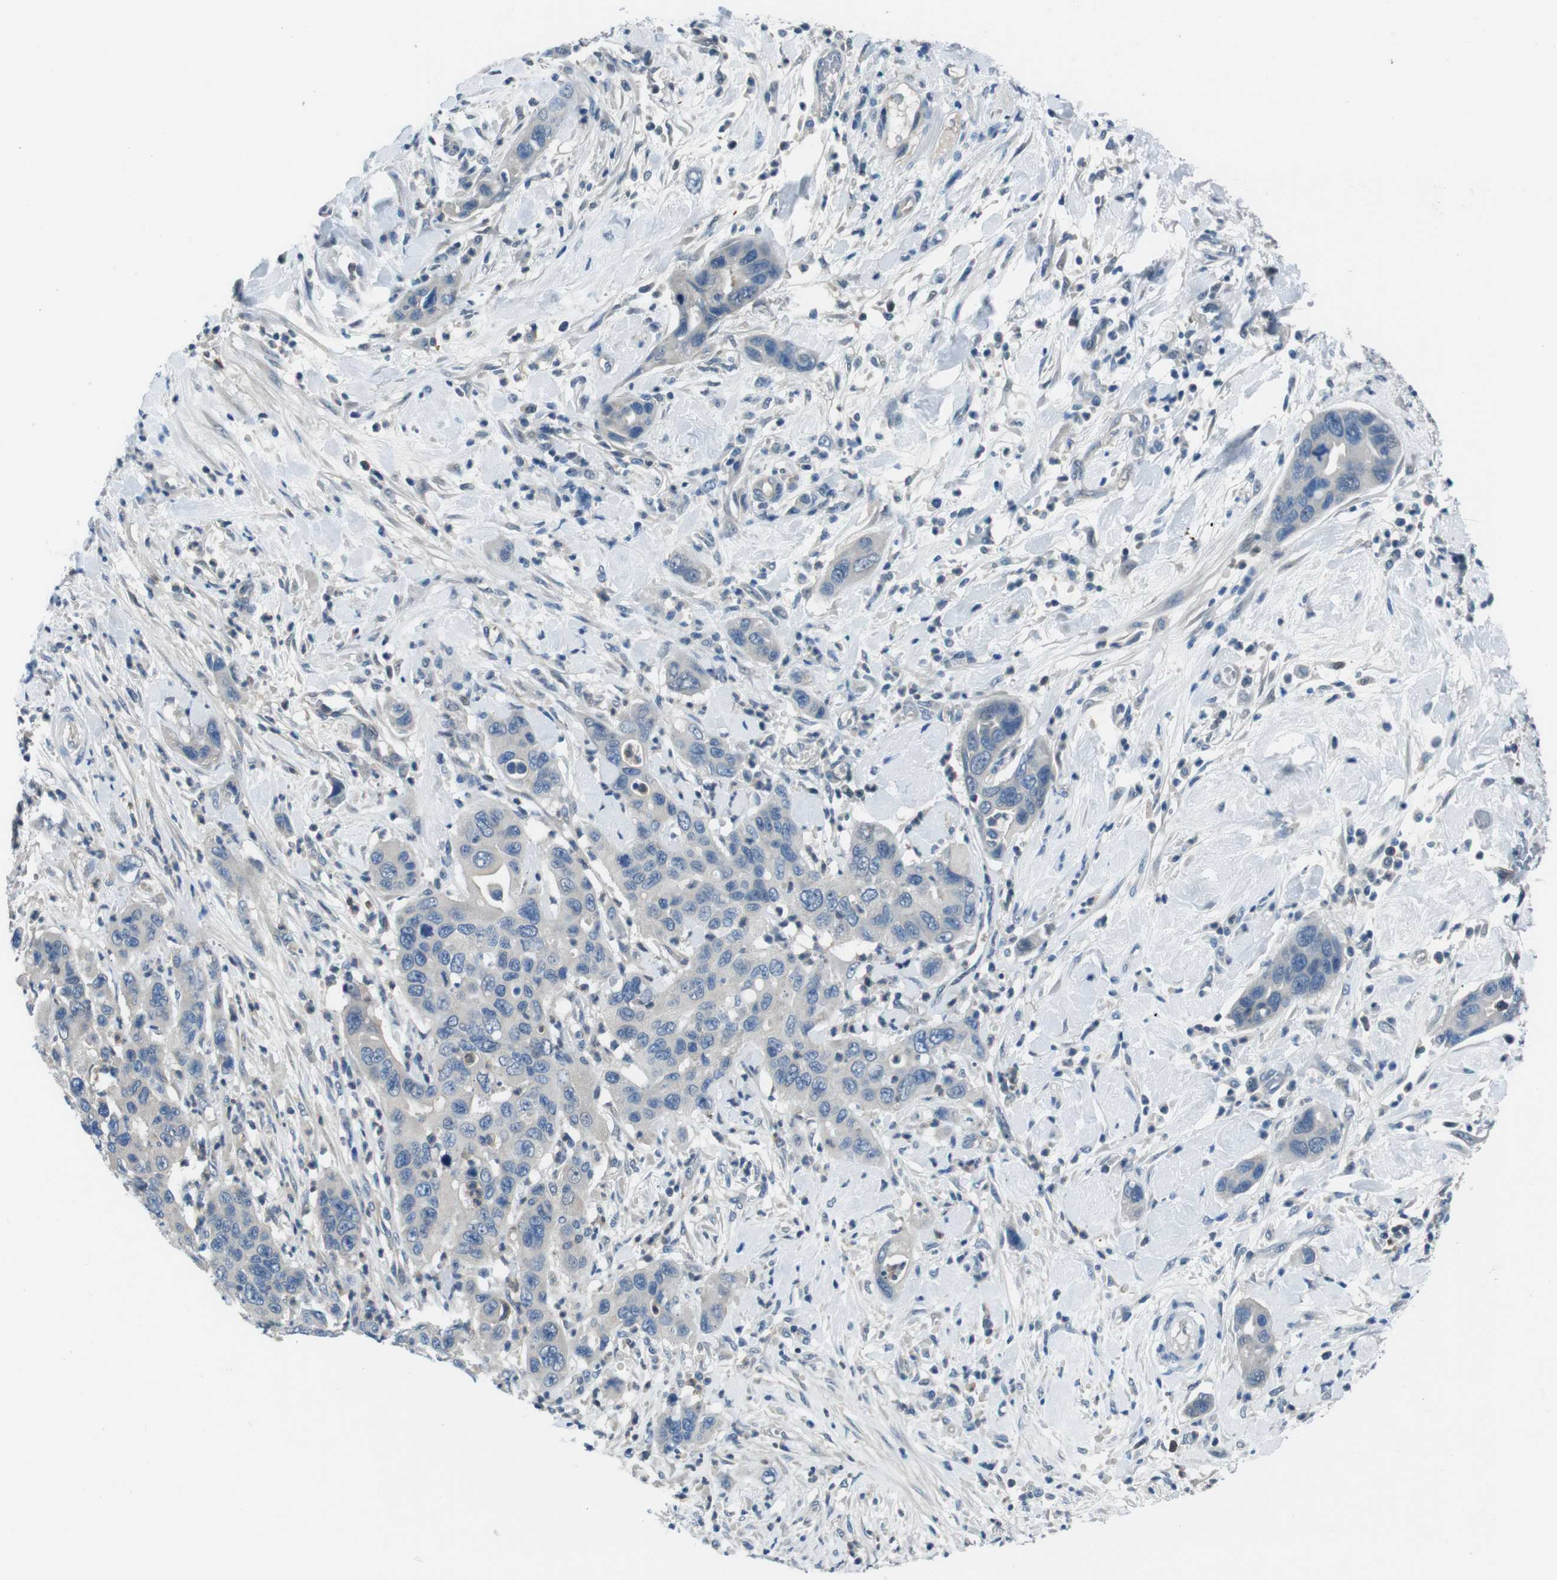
{"staining": {"intensity": "negative", "quantity": "none", "location": "none"}, "tissue": "pancreatic cancer", "cell_type": "Tumor cells", "image_type": "cancer", "snomed": [{"axis": "morphology", "description": "Adenocarcinoma, NOS"}, {"axis": "topography", "description": "Pancreas"}], "caption": "High power microscopy micrograph of an IHC image of pancreatic cancer (adenocarcinoma), revealing no significant positivity in tumor cells.", "gene": "NANOS2", "patient": {"sex": "female", "age": 71}}